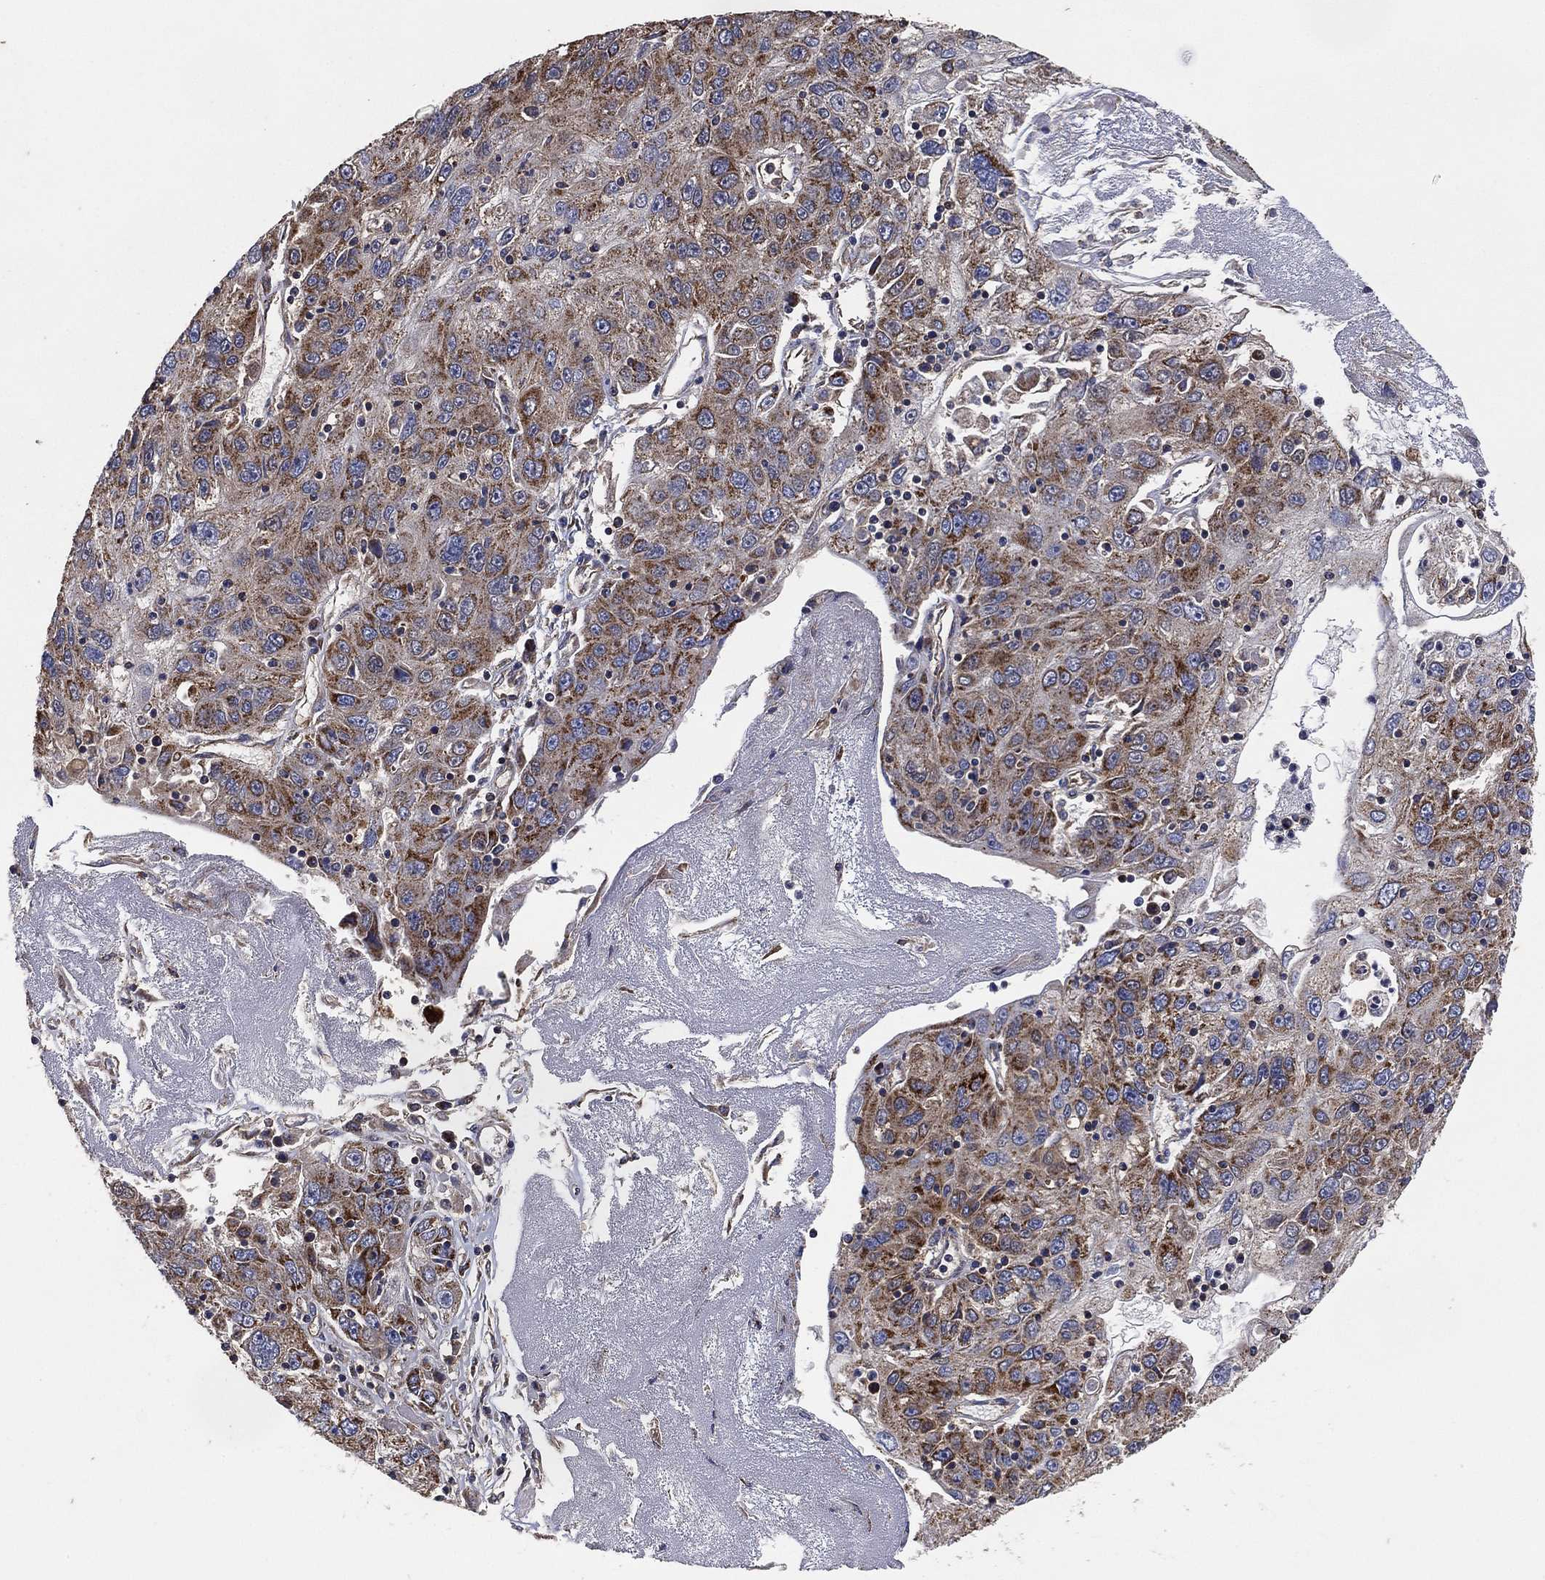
{"staining": {"intensity": "moderate", "quantity": "25%-75%", "location": "cytoplasmic/membranous"}, "tissue": "stomach cancer", "cell_type": "Tumor cells", "image_type": "cancer", "snomed": [{"axis": "morphology", "description": "Adenocarcinoma, NOS"}, {"axis": "topography", "description": "Stomach"}], "caption": "The photomicrograph exhibits staining of adenocarcinoma (stomach), revealing moderate cytoplasmic/membranous protein expression (brown color) within tumor cells.", "gene": "LIMD1", "patient": {"sex": "male", "age": 56}}